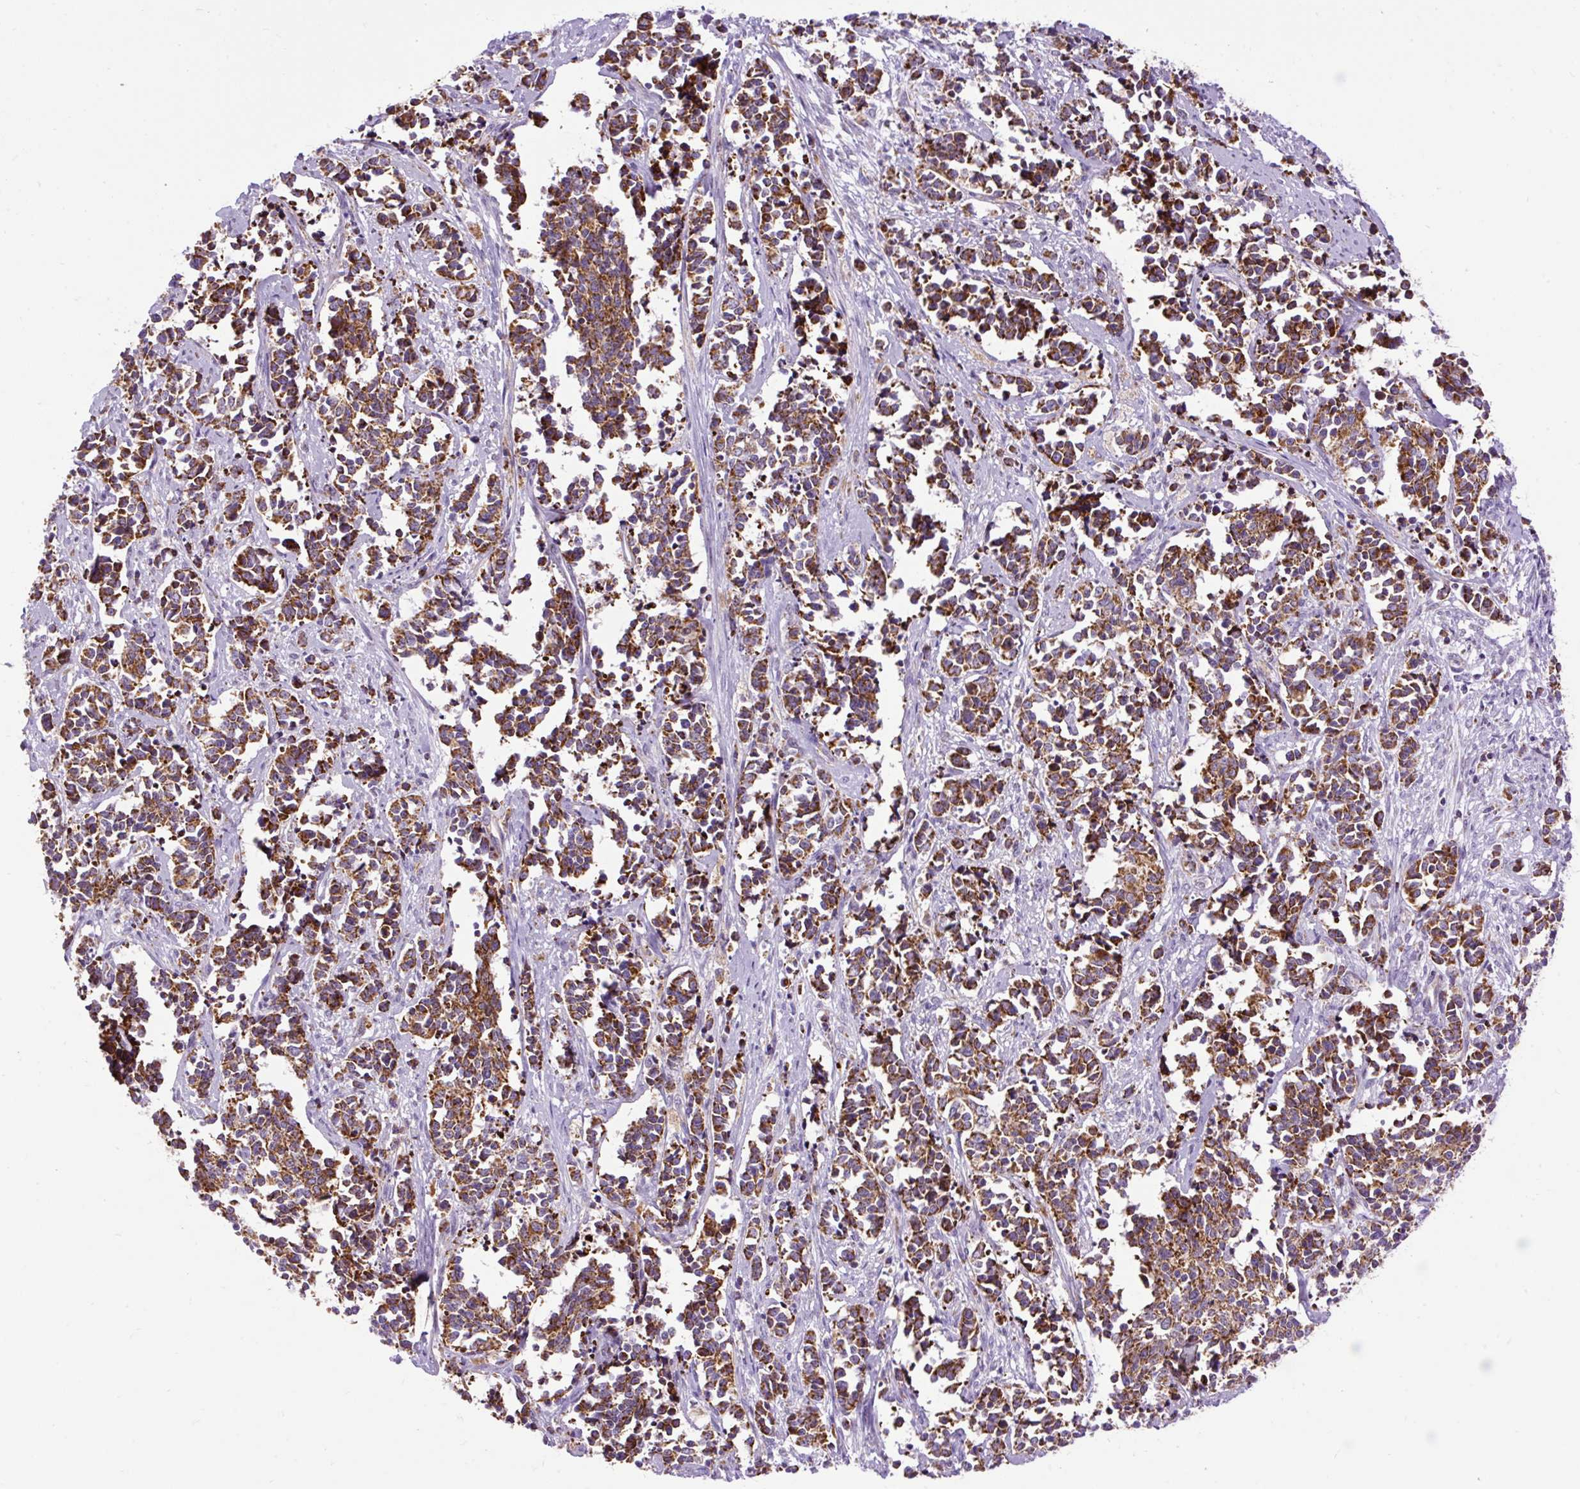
{"staining": {"intensity": "strong", "quantity": ">75%", "location": "cytoplasmic/membranous"}, "tissue": "cervical cancer", "cell_type": "Tumor cells", "image_type": "cancer", "snomed": [{"axis": "morphology", "description": "Normal tissue, NOS"}, {"axis": "morphology", "description": "Squamous cell carcinoma, NOS"}, {"axis": "topography", "description": "Cervix"}], "caption": "DAB (3,3'-diaminobenzidine) immunohistochemical staining of human cervical cancer (squamous cell carcinoma) shows strong cytoplasmic/membranous protein expression in about >75% of tumor cells. The protein of interest is stained brown, and the nuclei are stained in blue (DAB IHC with brightfield microscopy, high magnification).", "gene": "TOMM40", "patient": {"sex": "female", "age": 35}}